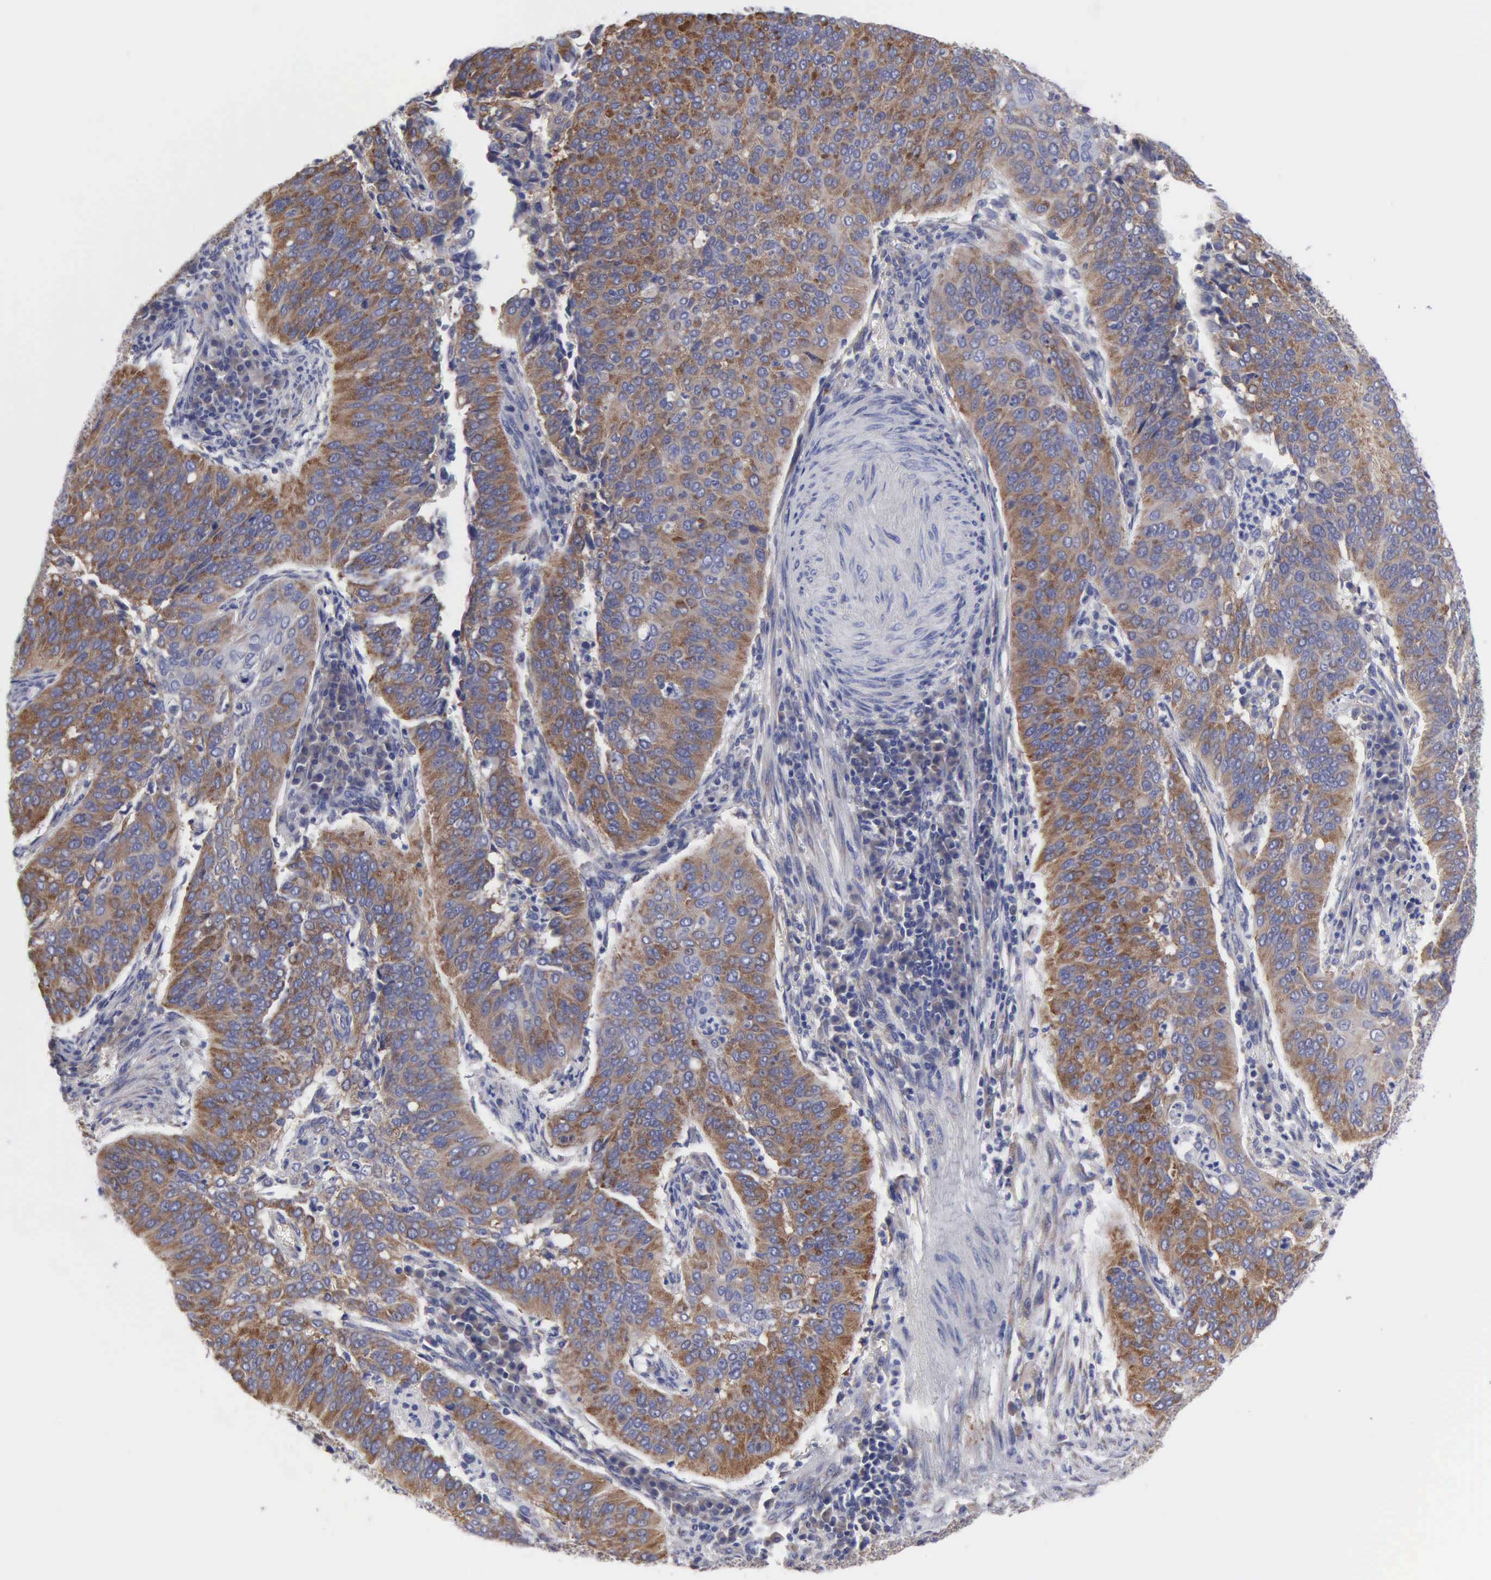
{"staining": {"intensity": "moderate", "quantity": ">75%", "location": "cytoplasmic/membranous"}, "tissue": "cervical cancer", "cell_type": "Tumor cells", "image_type": "cancer", "snomed": [{"axis": "morphology", "description": "Squamous cell carcinoma, NOS"}, {"axis": "topography", "description": "Cervix"}], "caption": "Squamous cell carcinoma (cervical) stained for a protein (brown) displays moderate cytoplasmic/membranous positive expression in about >75% of tumor cells.", "gene": "TXLNG", "patient": {"sex": "female", "age": 39}}